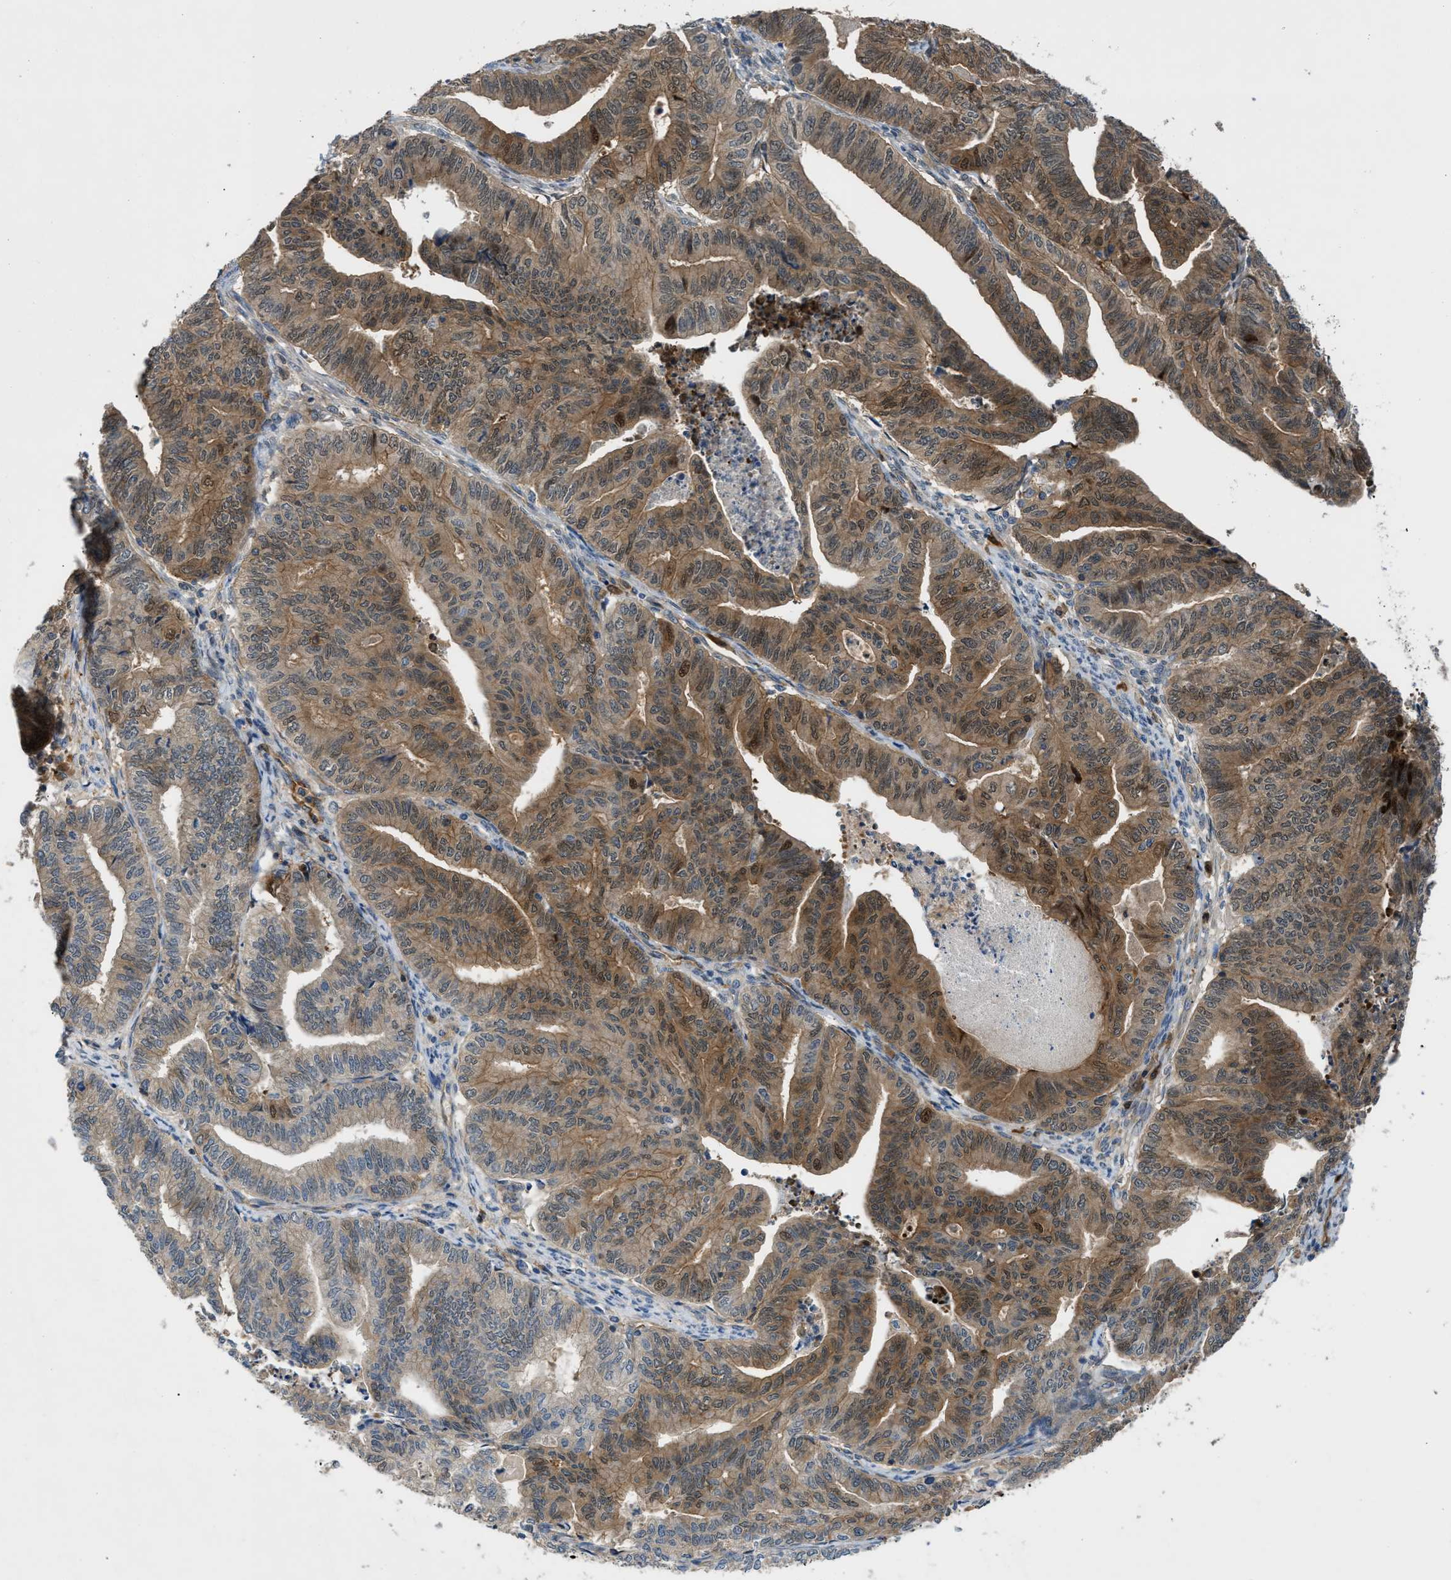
{"staining": {"intensity": "moderate", "quantity": "25%-75%", "location": "cytoplasmic/membranous,nuclear"}, "tissue": "endometrial cancer", "cell_type": "Tumor cells", "image_type": "cancer", "snomed": [{"axis": "morphology", "description": "Adenocarcinoma, NOS"}, {"axis": "topography", "description": "Endometrium"}], "caption": "Immunohistochemistry (IHC) of endometrial adenocarcinoma demonstrates medium levels of moderate cytoplasmic/membranous and nuclear expression in about 25%-75% of tumor cells.", "gene": "TRAK2", "patient": {"sex": "female", "age": 79}}